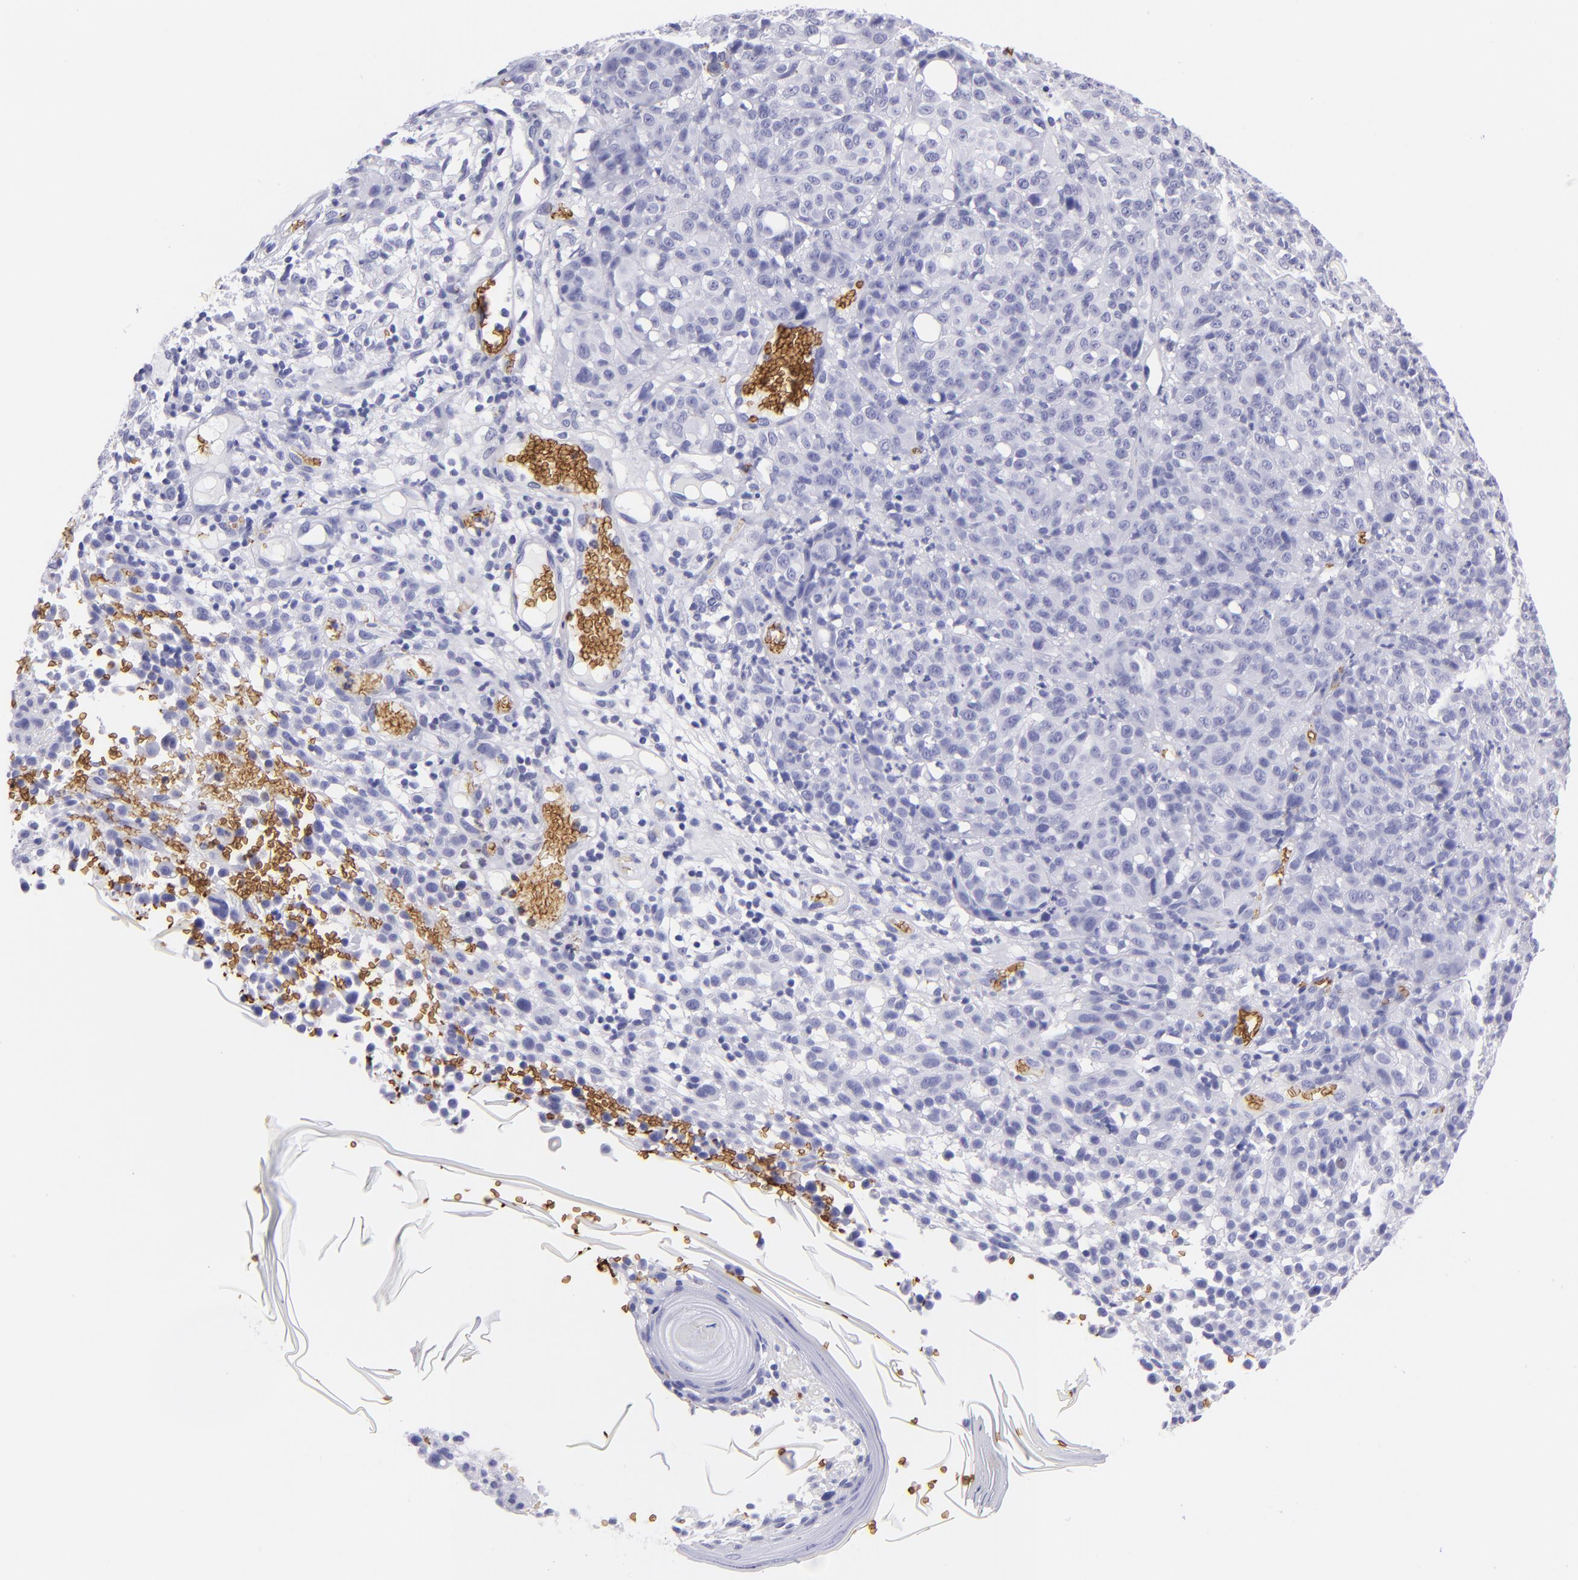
{"staining": {"intensity": "negative", "quantity": "none", "location": "none"}, "tissue": "melanoma", "cell_type": "Tumor cells", "image_type": "cancer", "snomed": [{"axis": "morphology", "description": "Malignant melanoma, NOS"}, {"axis": "topography", "description": "Skin"}], "caption": "Immunohistochemistry image of neoplastic tissue: melanoma stained with DAB (3,3'-diaminobenzidine) exhibits no significant protein positivity in tumor cells.", "gene": "GYPA", "patient": {"sex": "female", "age": 49}}